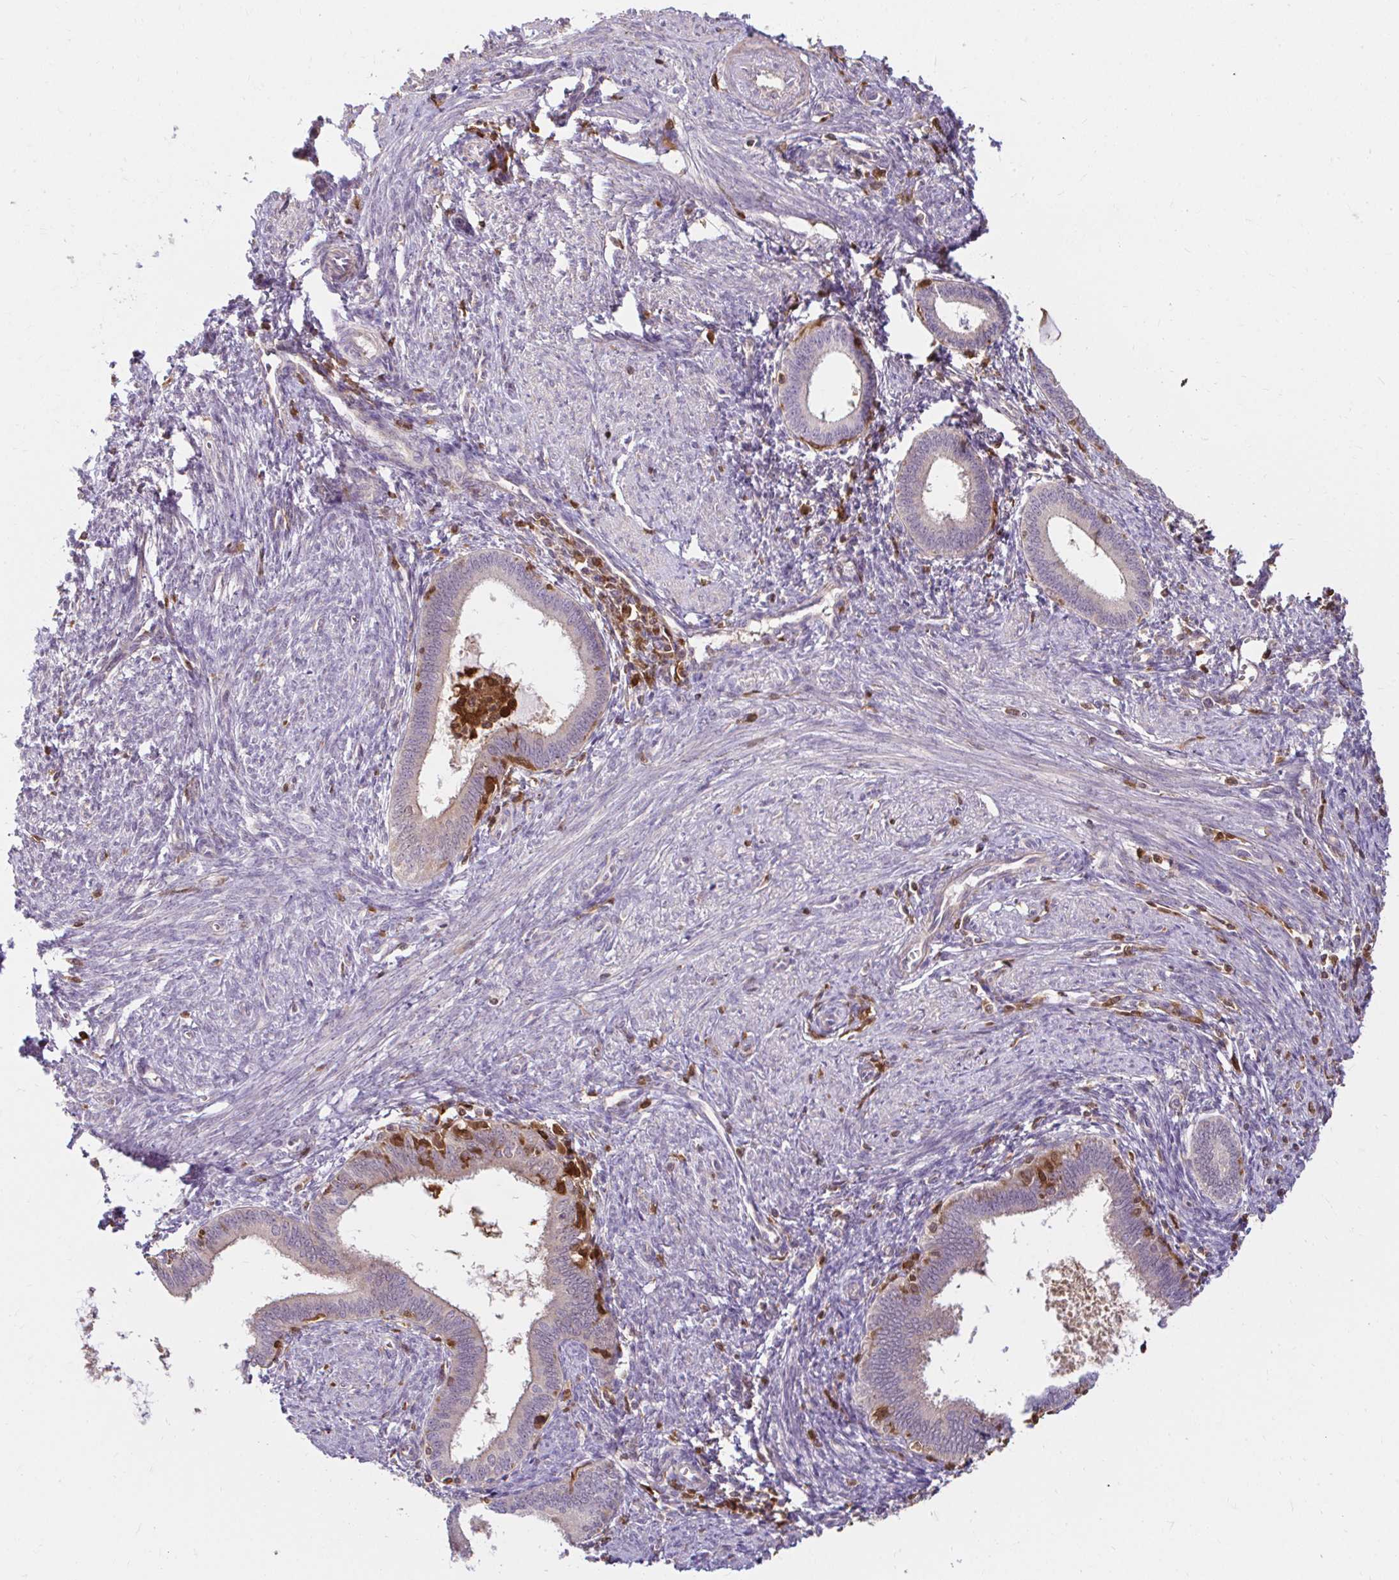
{"staining": {"intensity": "strong", "quantity": "<25%", "location": "cytoplasmic/membranous"}, "tissue": "endometrium", "cell_type": "Cells in endometrial stroma", "image_type": "normal", "snomed": [{"axis": "morphology", "description": "Normal tissue, NOS"}, {"axis": "topography", "description": "Endometrium"}], "caption": "The image demonstrates immunohistochemical staining of unremarkable endometrium. There is strong cytoplasmic/membranous expression is identified in approximately <25% of cells in endometrial stroma.", "gene": "PYCARD", "patient": {"sex": "female", "age": 41}}